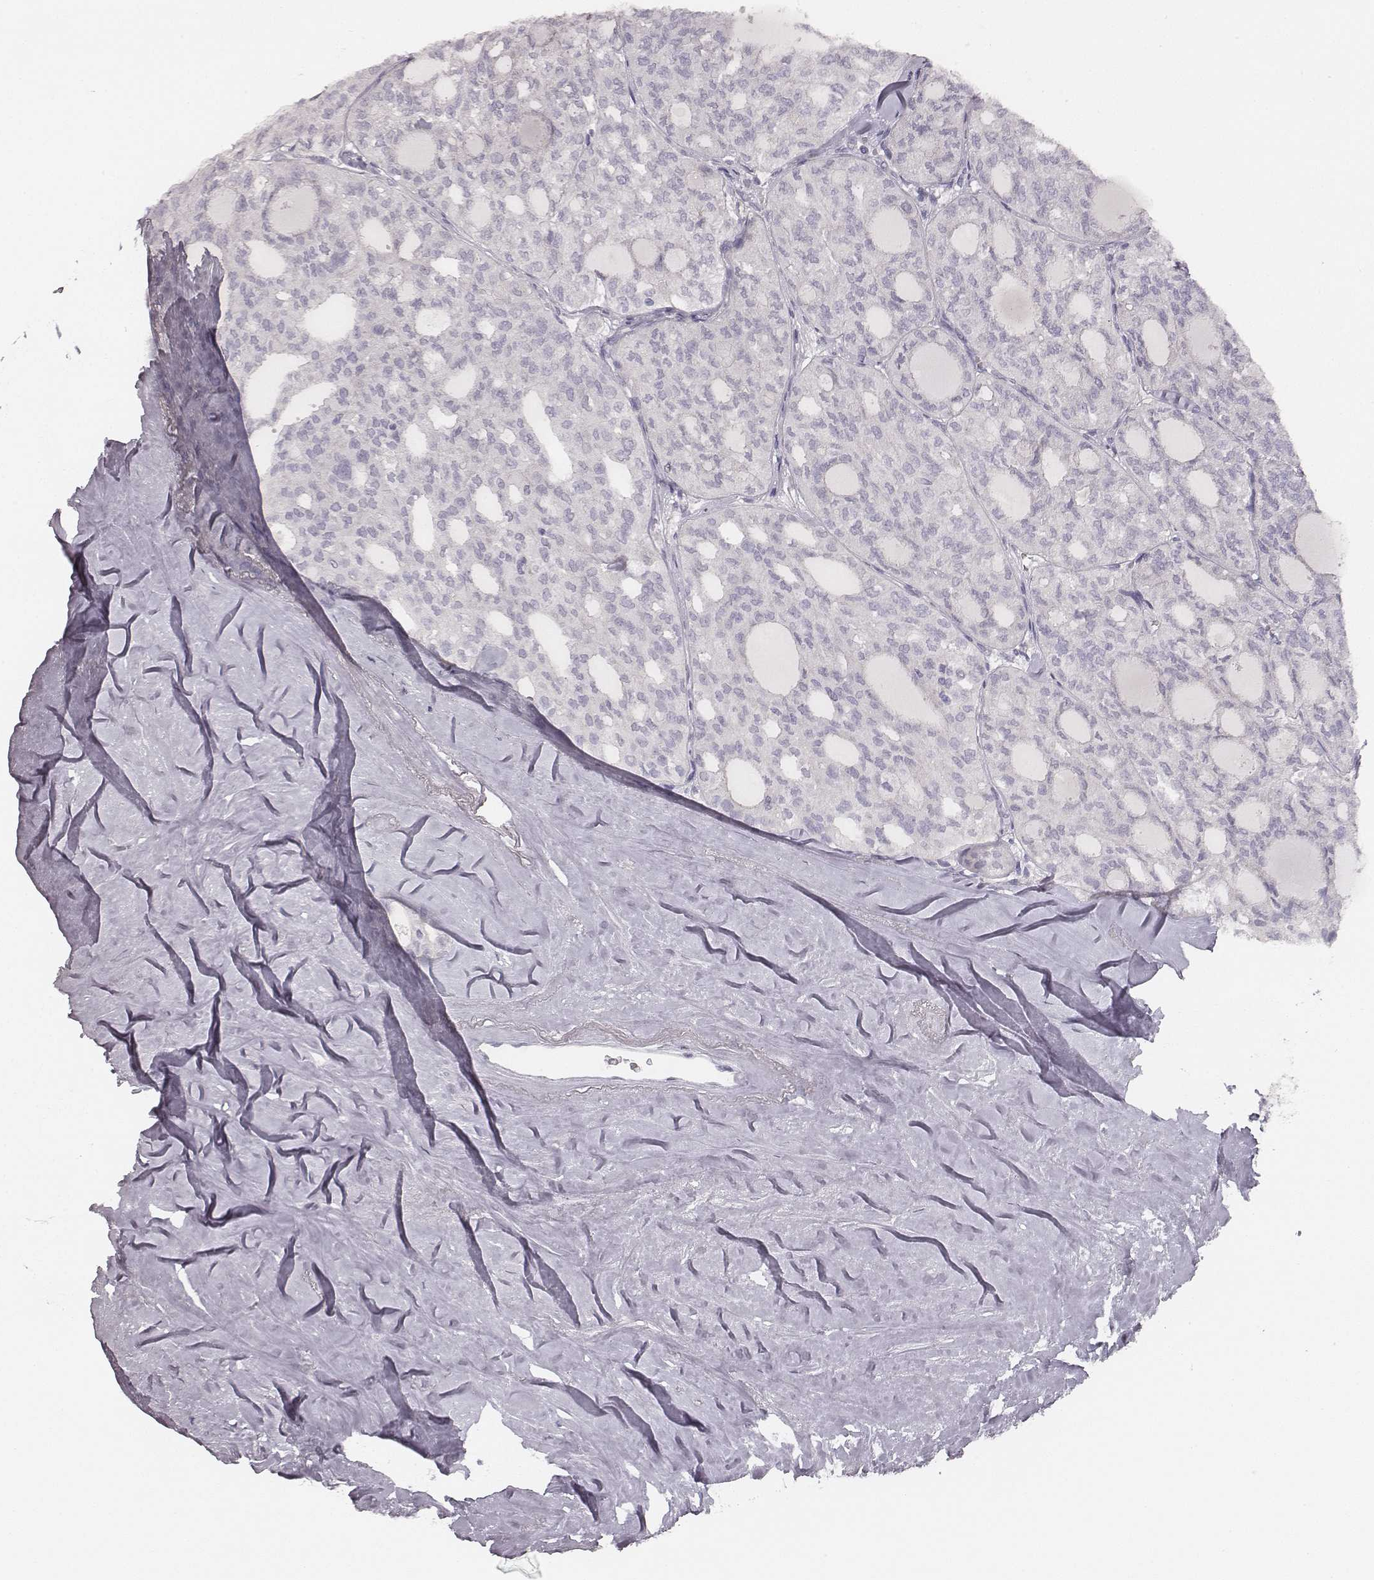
{"staining": {"intensity": "negative", "quantity": "none", "location": "none"}, "tissue": "thyroid cancer", "cell_type": "Tumor cells", "image_type": "cancer", "snomed": [{"axis": "morphology", "description": "Follicular adenoma carcinoma, NOS"}, {"axis": "topography", "description": "Thyroid gland"}], "caption": "This micrograph is of thyroid follicular adenoma carcinoma stained with immunohistochemistry to label a protein in brown with the nuclei are counter-stained blue. There is no expression in tumor cells.", "gene": "MYH6", "patient": {"sex": "male", "age": 75}}